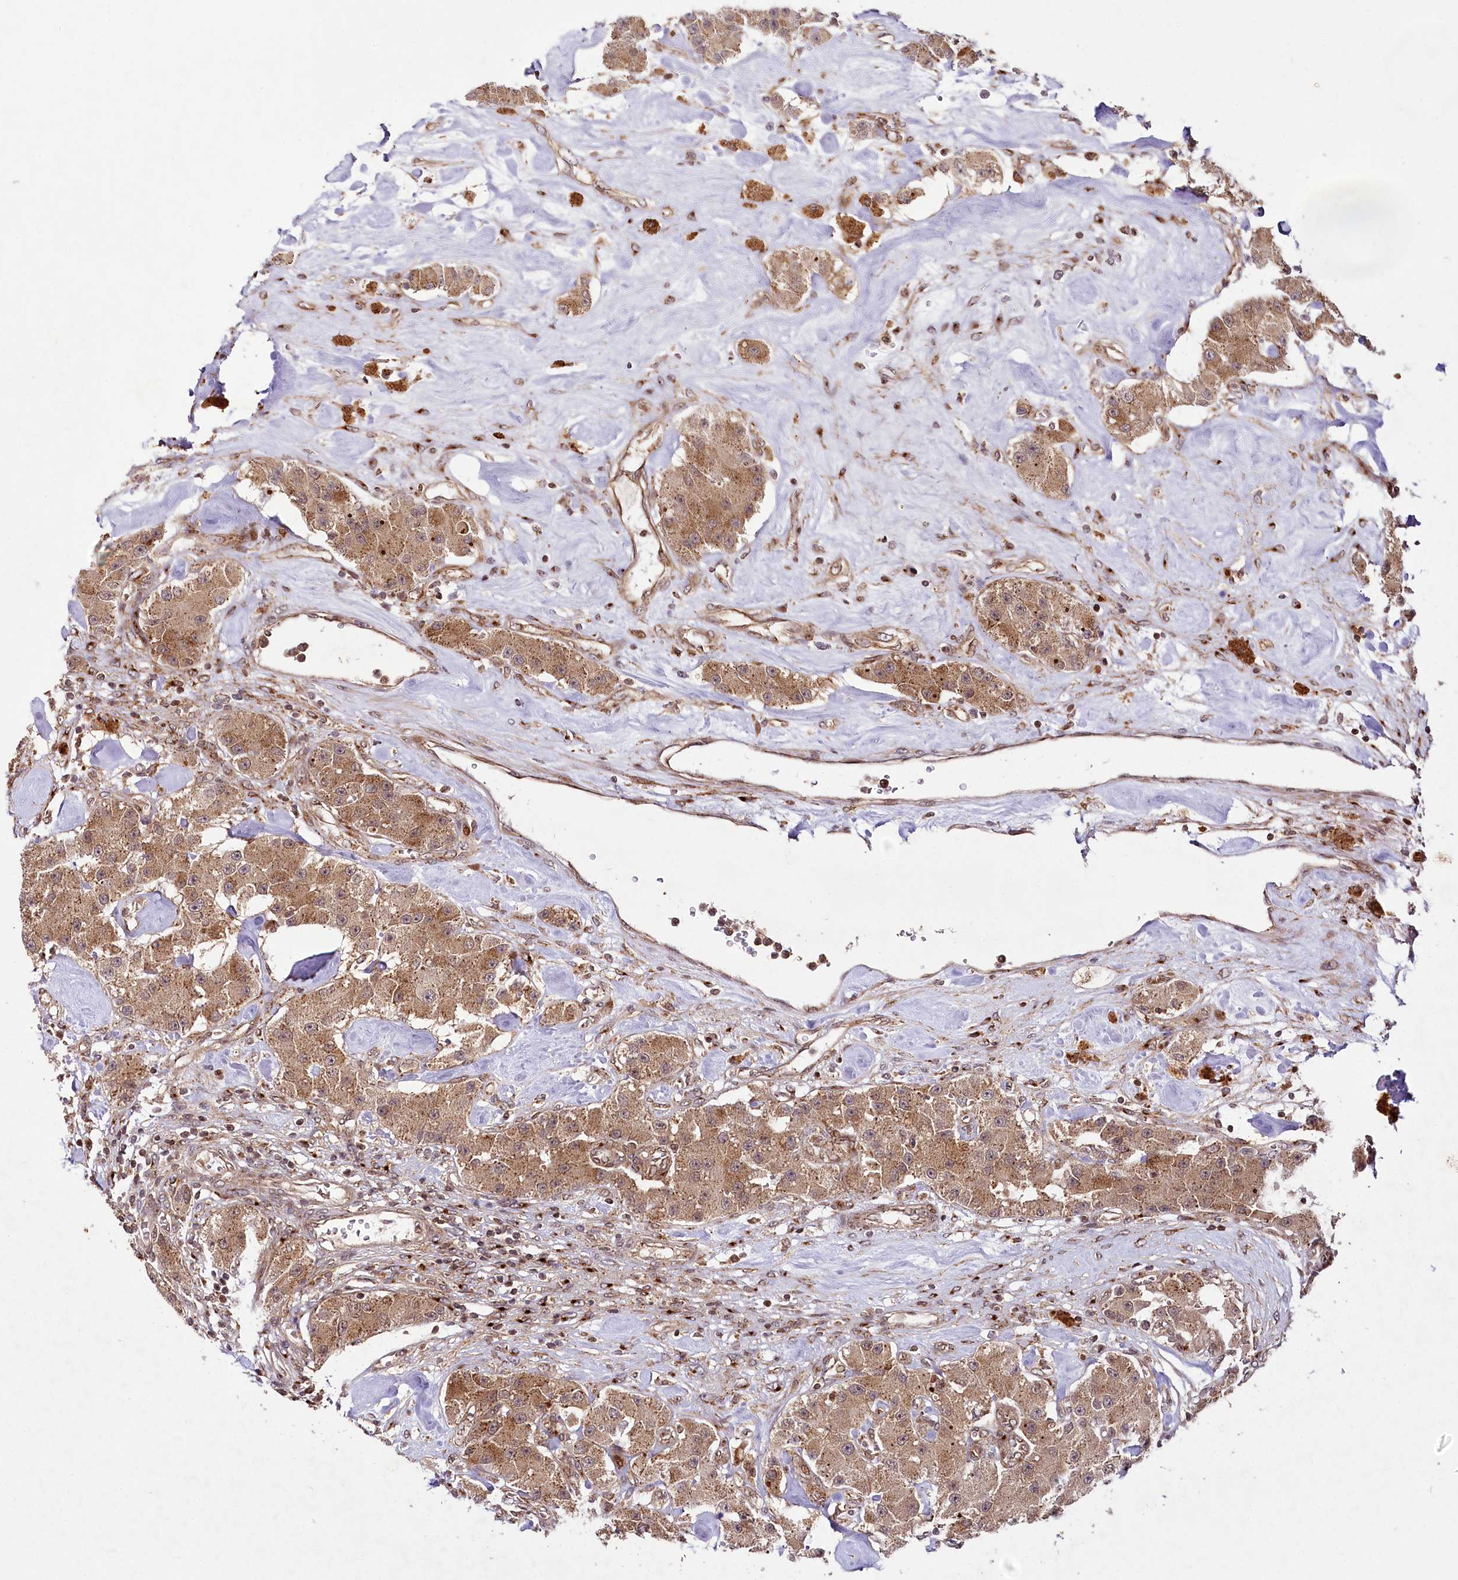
{"staining": {"intensity": "moderate", "quantity": ">75%", "location": "cytoplasmic/membranous"}, "tissue": "carcinoid", "cell_type": "Tumor cells", "image_type": "cancer", "snomed": [{"axis": "morphology", "description": "Carcinoid, malignant, NOS"}, {"axis": "topography", "description": "Pancreas"}], "caption": "A high-resolution histopathology image shows immunohistochemistry staining of carcinoid, which shows moderate cytoplasmic/membranous expression in approximately >75% of tumor cells.", "gene": "COPG1", "patient": {"sex": "male", "age": 41}}